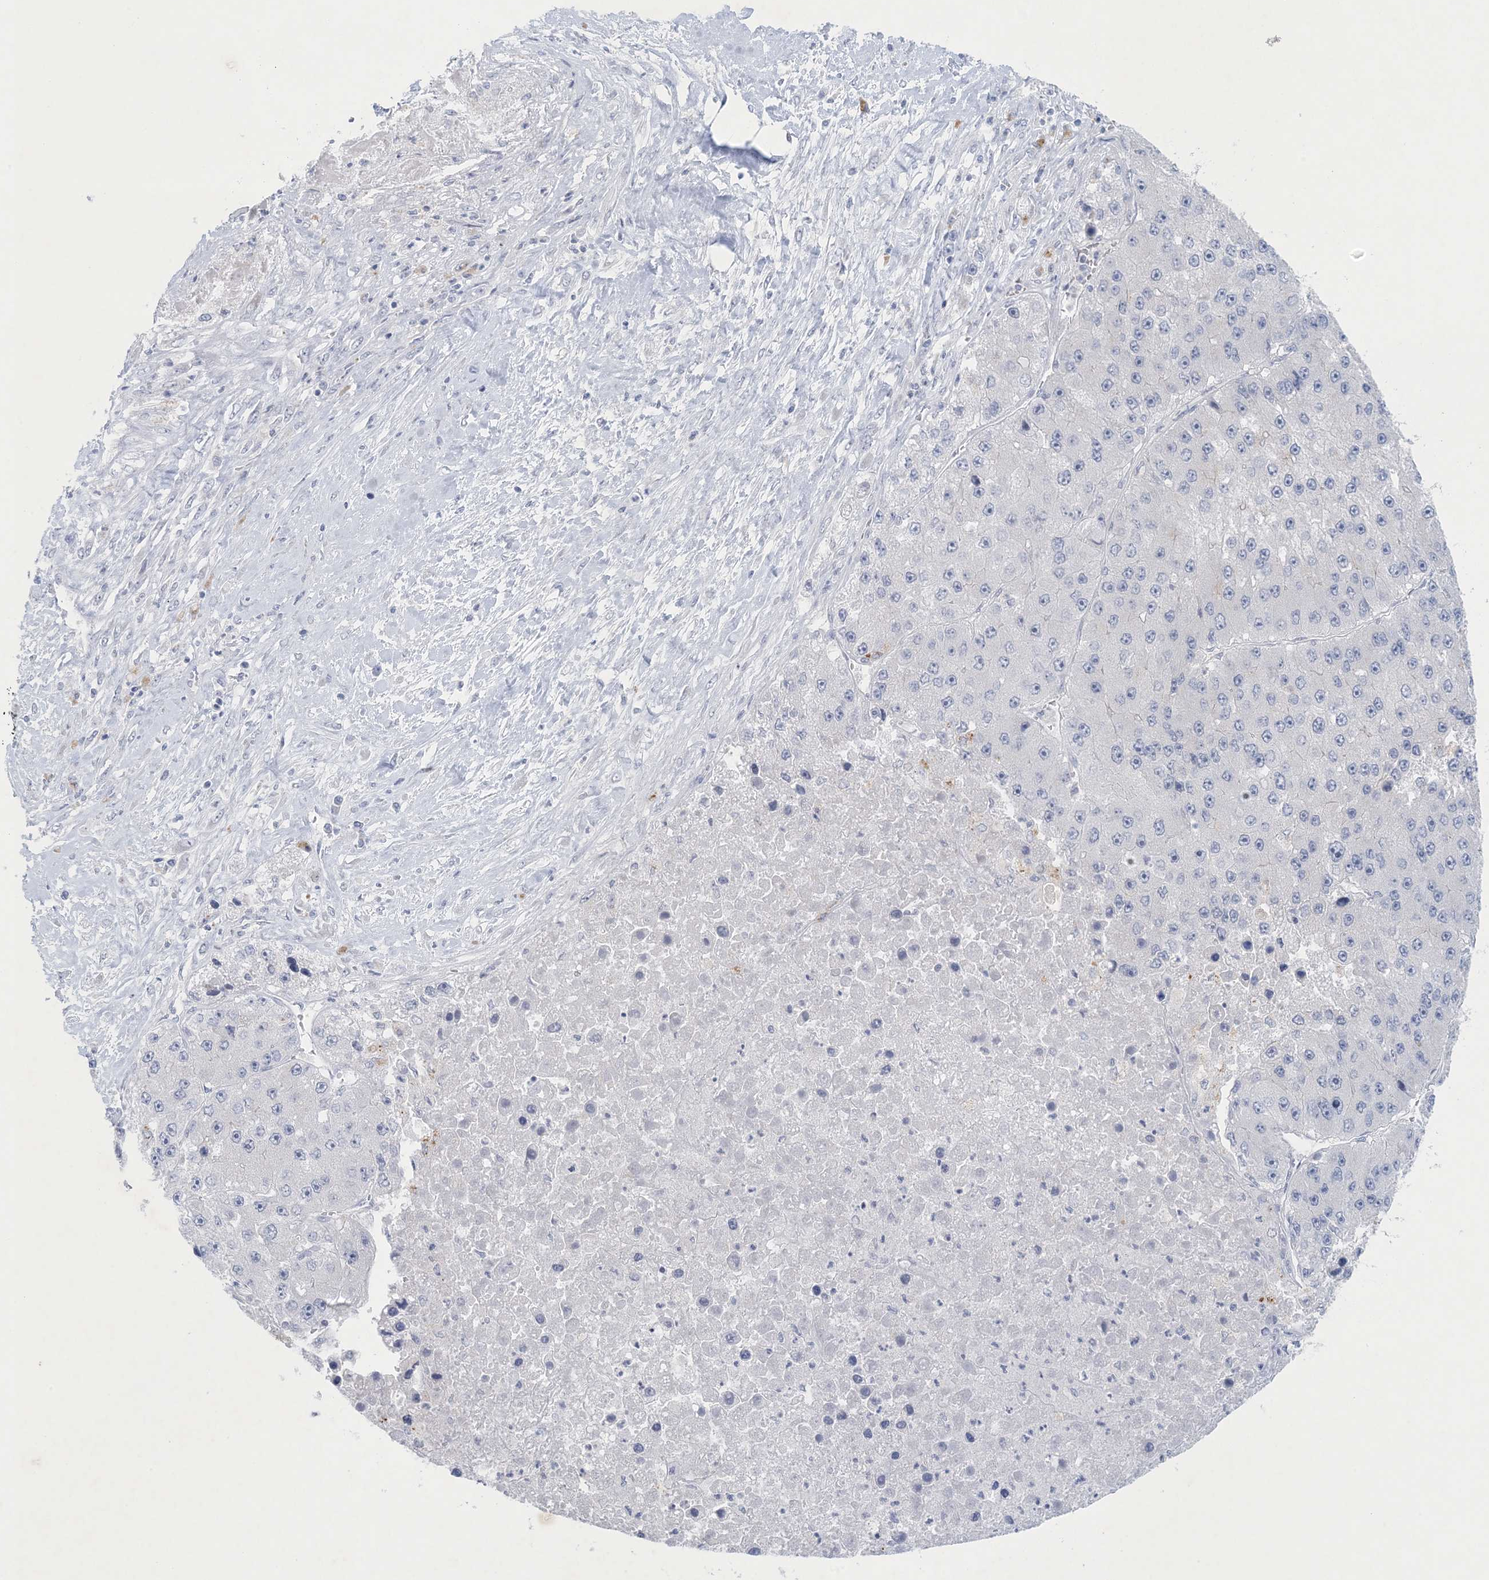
{"staining": {"intensity": "negative", "quantity": "none", "location": "none"}, "tissue": "liver cancer", "cell_type": "Tumor cells", "image_type": "cancer", "snomed": [{"axis": "morphology", "description": "Carcinoma, Hepatocellular, NOS"}, {"axis": "topography", "description": "Liver"}], "caption": "This is an IHC image of liver hepatocellular carcinoma. There is no expression in tumor cells.", "gene": "GABRG1", "patient": {"sex": "female", "age": 73}}